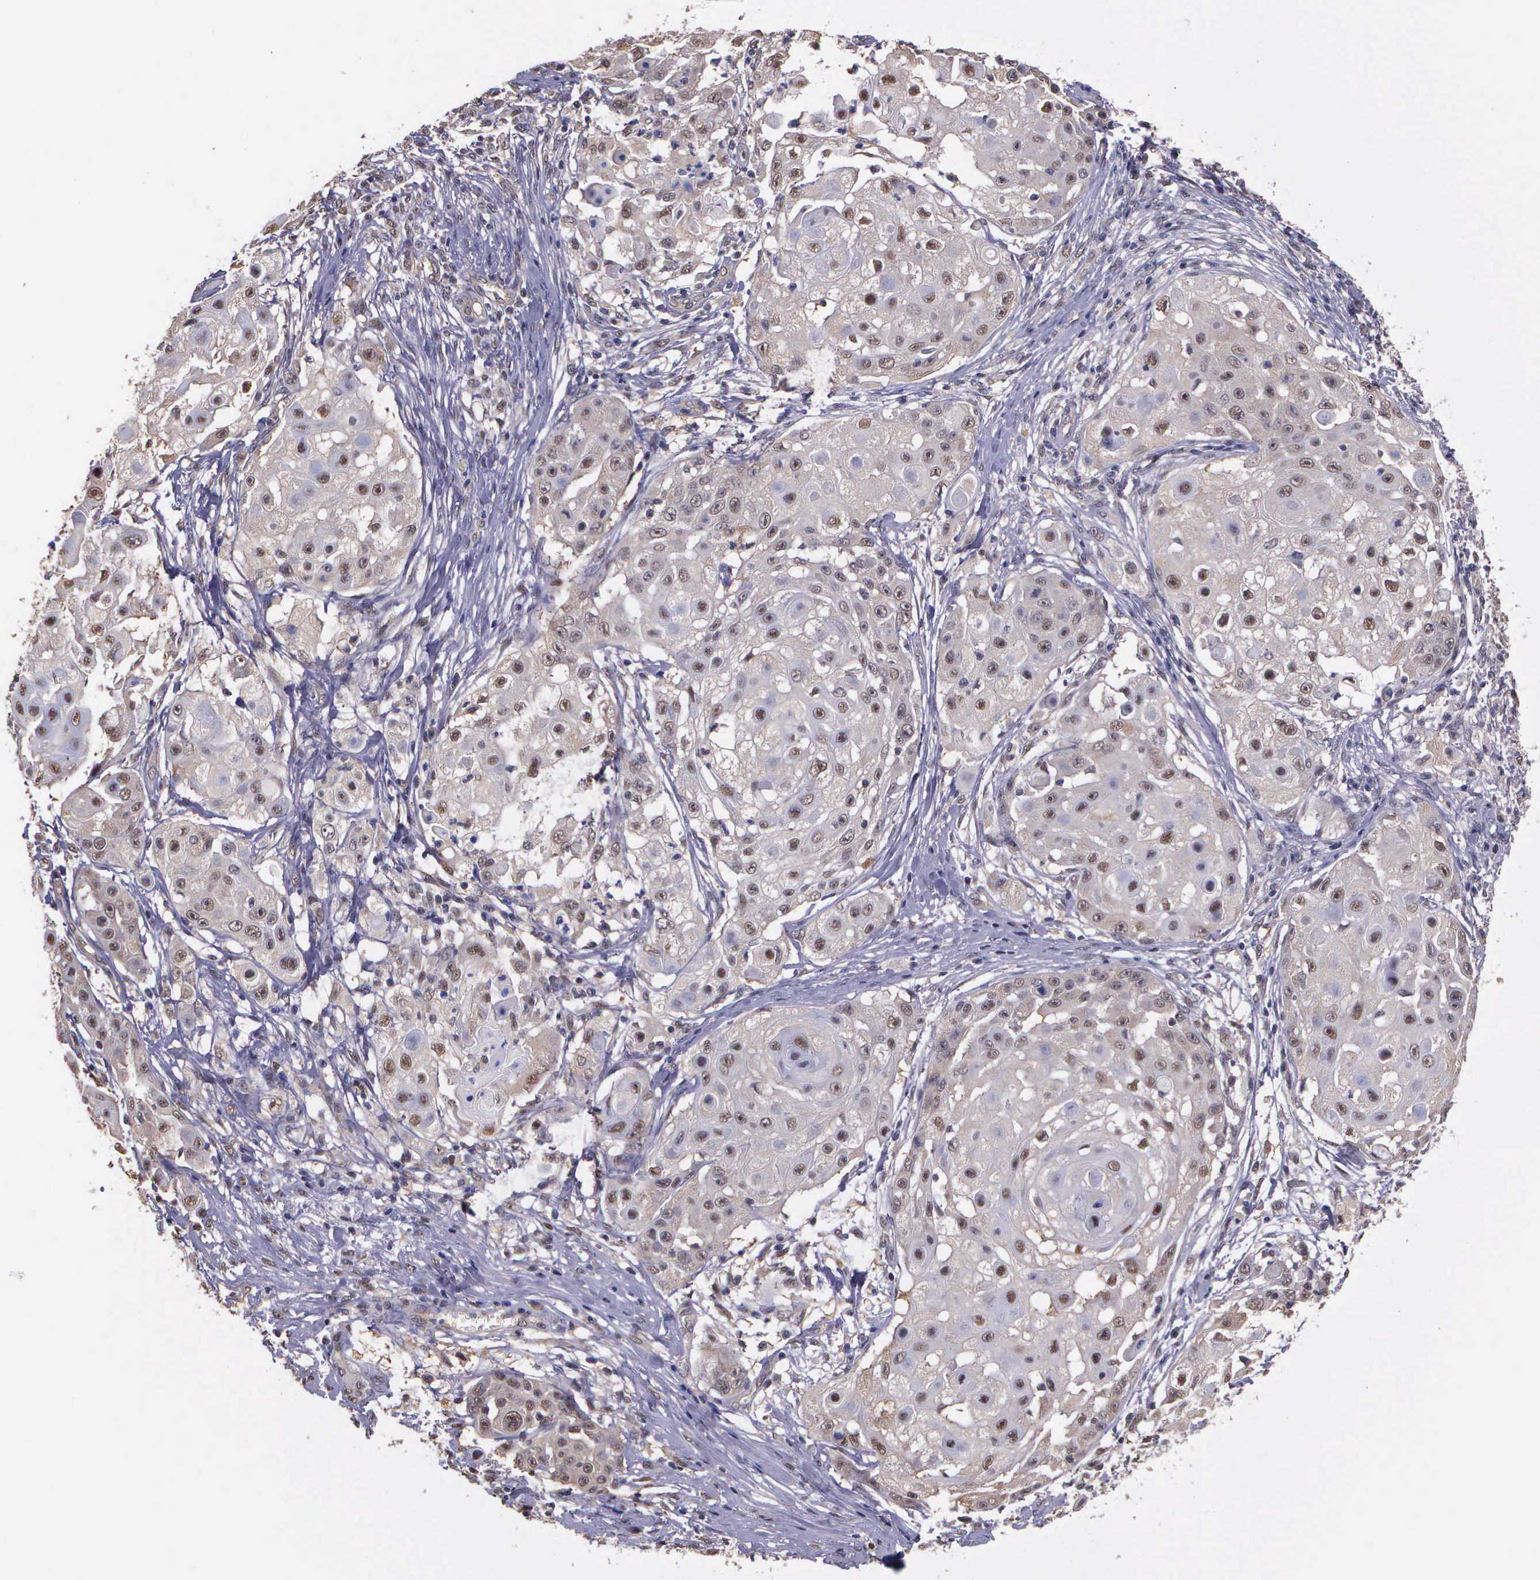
{"staining": {"intensity": "weak", "quantity": "25%-75%", "location": "cytoplasmic/membranous,nuclear"}, "tissue": "skin cancer", "cell_type": "Tumor cells", "image_type": "cancer", "snomed": [{"axis": "morphology", "description": "Squamous cell carcinoma, NOS"}, {"axis": "topography", "description": "Skin"}], "caption": "Protein expression analysis of human squamous cell carcinoma (skin) reveals weak cytoplasmic/membranous and nuclear staining in approximately 25%-75% of tumor cells.", "gene": "PSMC1", "patient": {"sex": "female", "age": 57}}